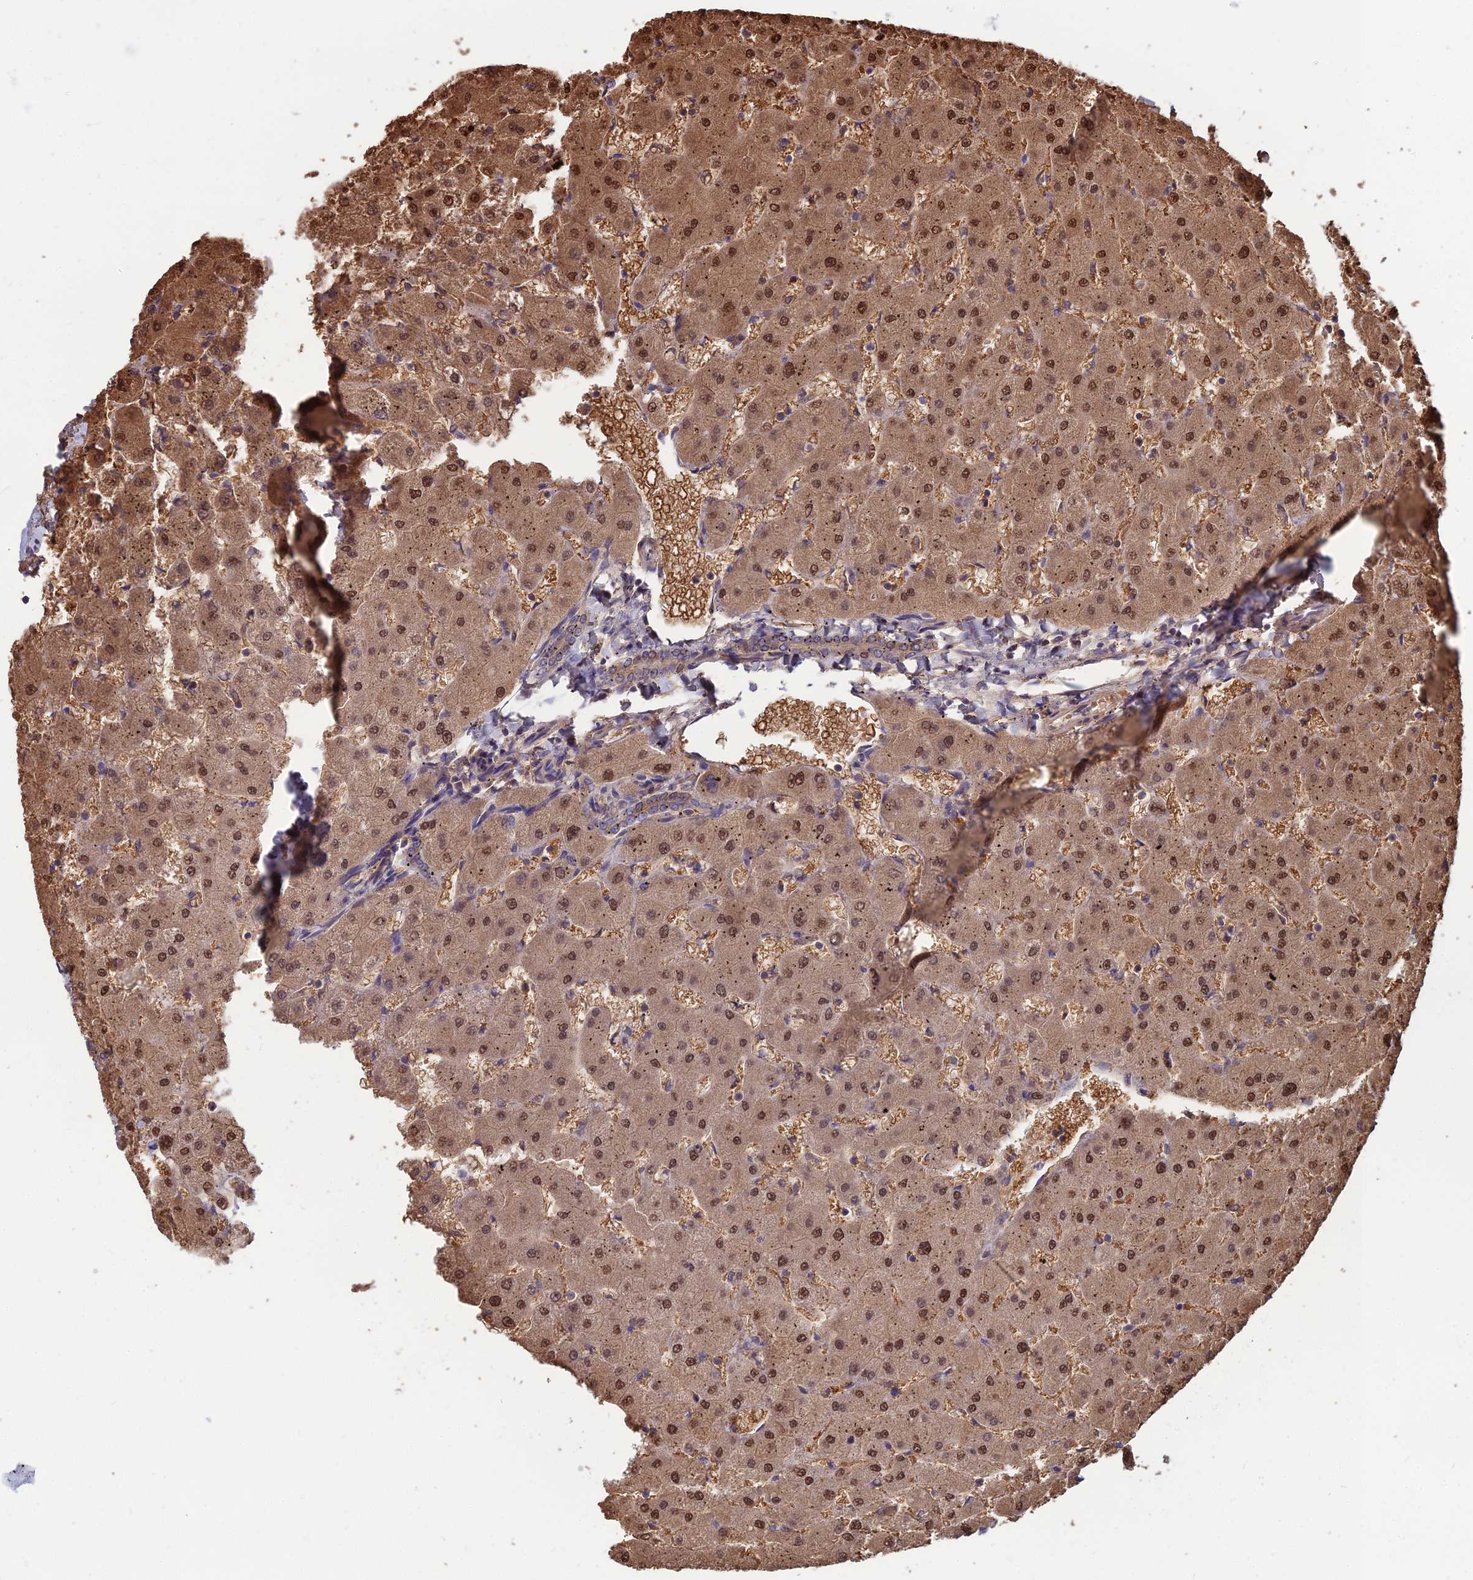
{"staining": {"intensity": "moderate", "quantity": ">75%", "location": "cytoplasmic/membranous"}, "tissue": "liver", "cell_type": "Cholangiocytes", "image_type": "normal", "snomed": [{"axis": "morphology", "description": "Normal tissue, NOS"}, {"axis": "topography", "description": "Liver"}], "caption": "Protein staining exhibits moderate cytoplasmic/membranous positivity in about >75% of cholangiocytes in benign liver.", "gene": "OPA3", "patient": {"sex": "female", "age": 63}}